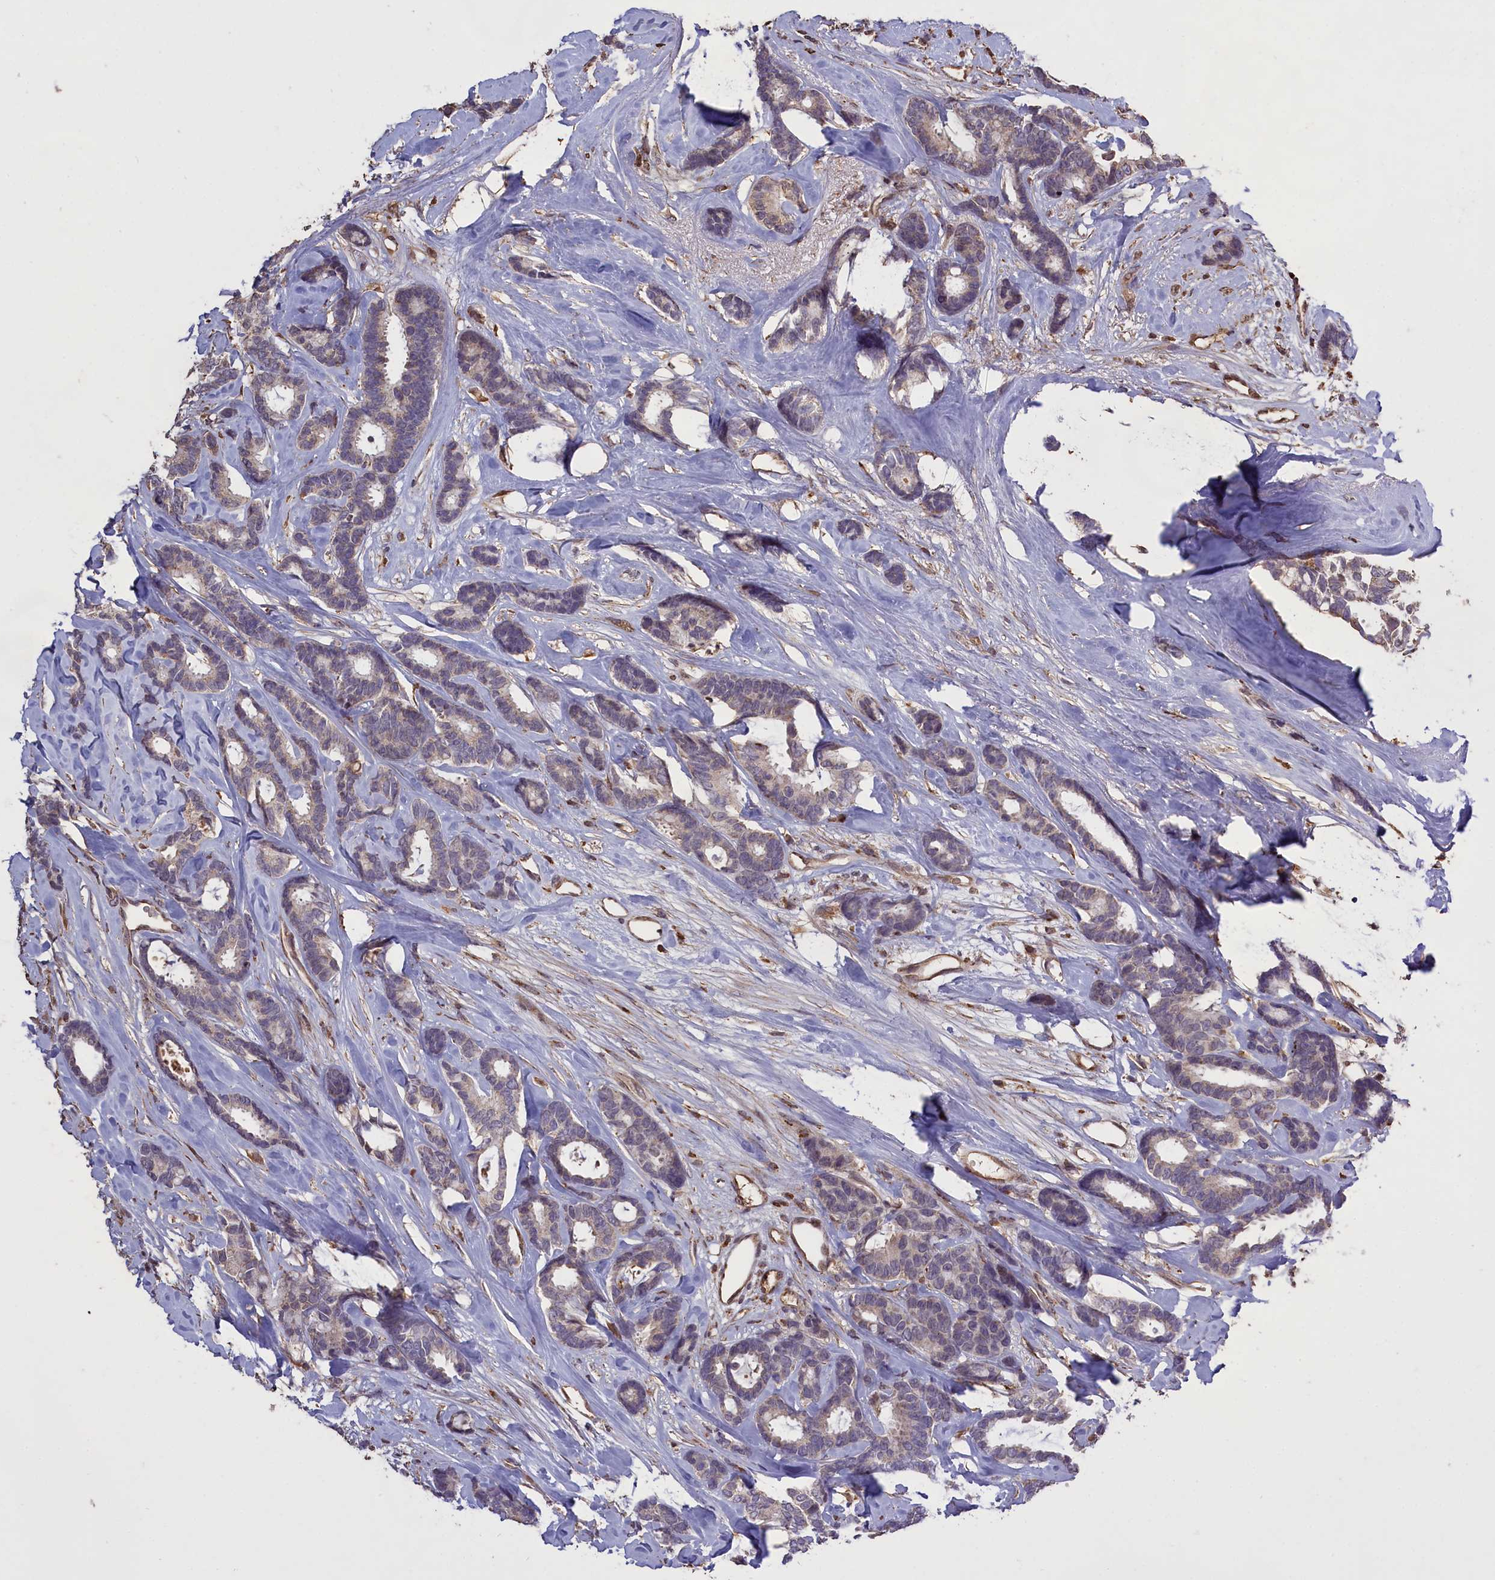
{"staining": {"intensity": "negative", "quantity": "none", "location": "none"}, "tissue": "breast cancer", "cell_type": "Tumor cells", "image_type": "cancer", "snomed": [{"axis": "morphology", "description": "Duct carcinoma"}, {"axis": "topography", "description": "Breast"}], "caption": "IHC of breast cancer (intraductal carcinoma) shows no staining in tumor cells. Brightfield microscopy of immunohistochemistry (IHC) stained with DAB (brown) and hematoxylin (blue), captured at high magnification.", "gene": "CLRN2", "patient": {"sex": "female", "age": 87}}